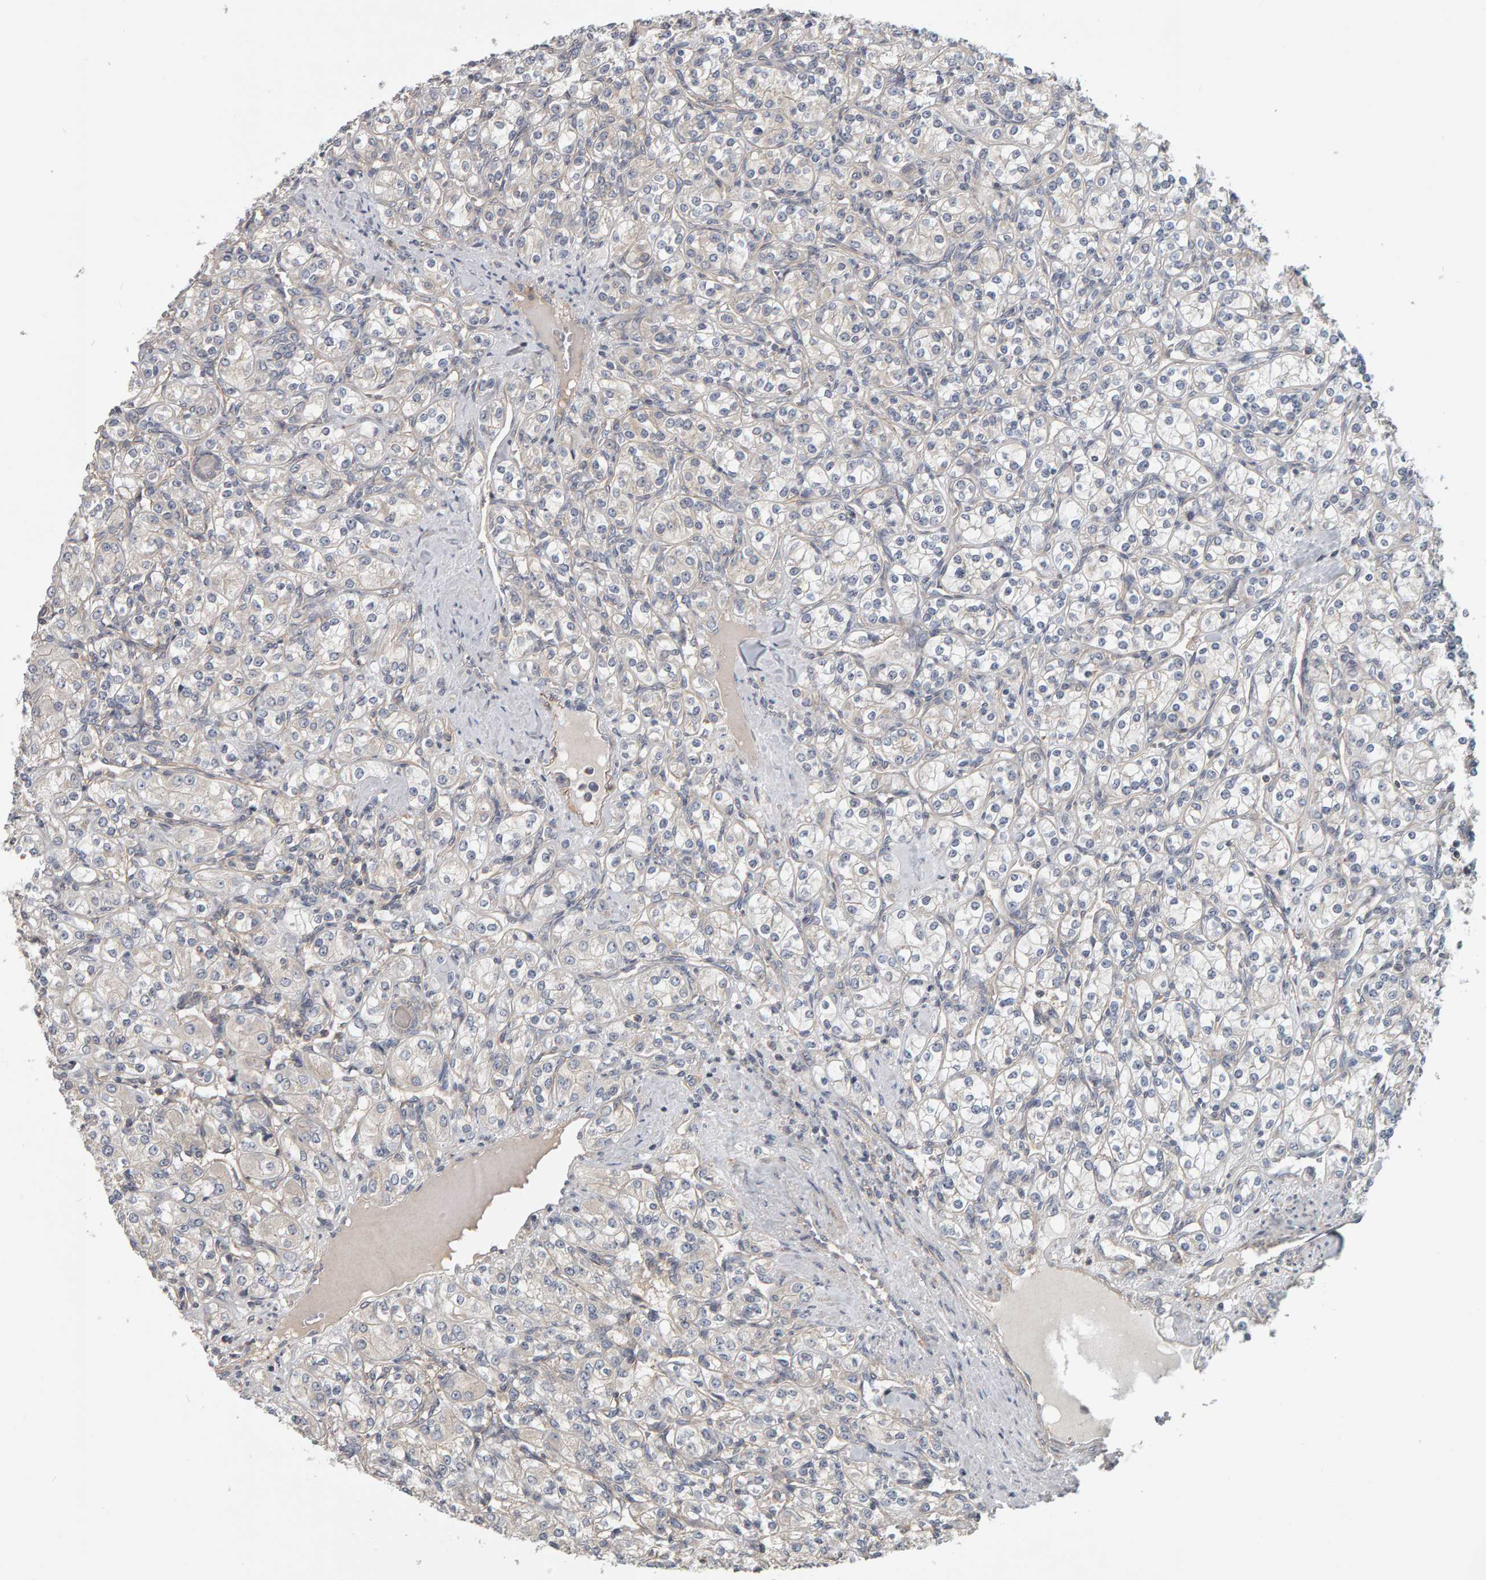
{"staining": {"intensity": "negative", "quantity": "none", "location": "none"}, "tissue": "renal cancer", "cell_type": "Tumor cells", "image_type": "cancer", "snomed": [{"axis": "morphology", "description": "Adenocarcinoma, NOS"}, {"axis": "topography", "description": "Kidney"}], "caption": "Immunohistochemistry (IHC) of renal cancer (adenocarcinoma) demonstrates no expression in tumor cells.", "gene": "C9orf72", "patient": {"sex": "male", "age": 77}}